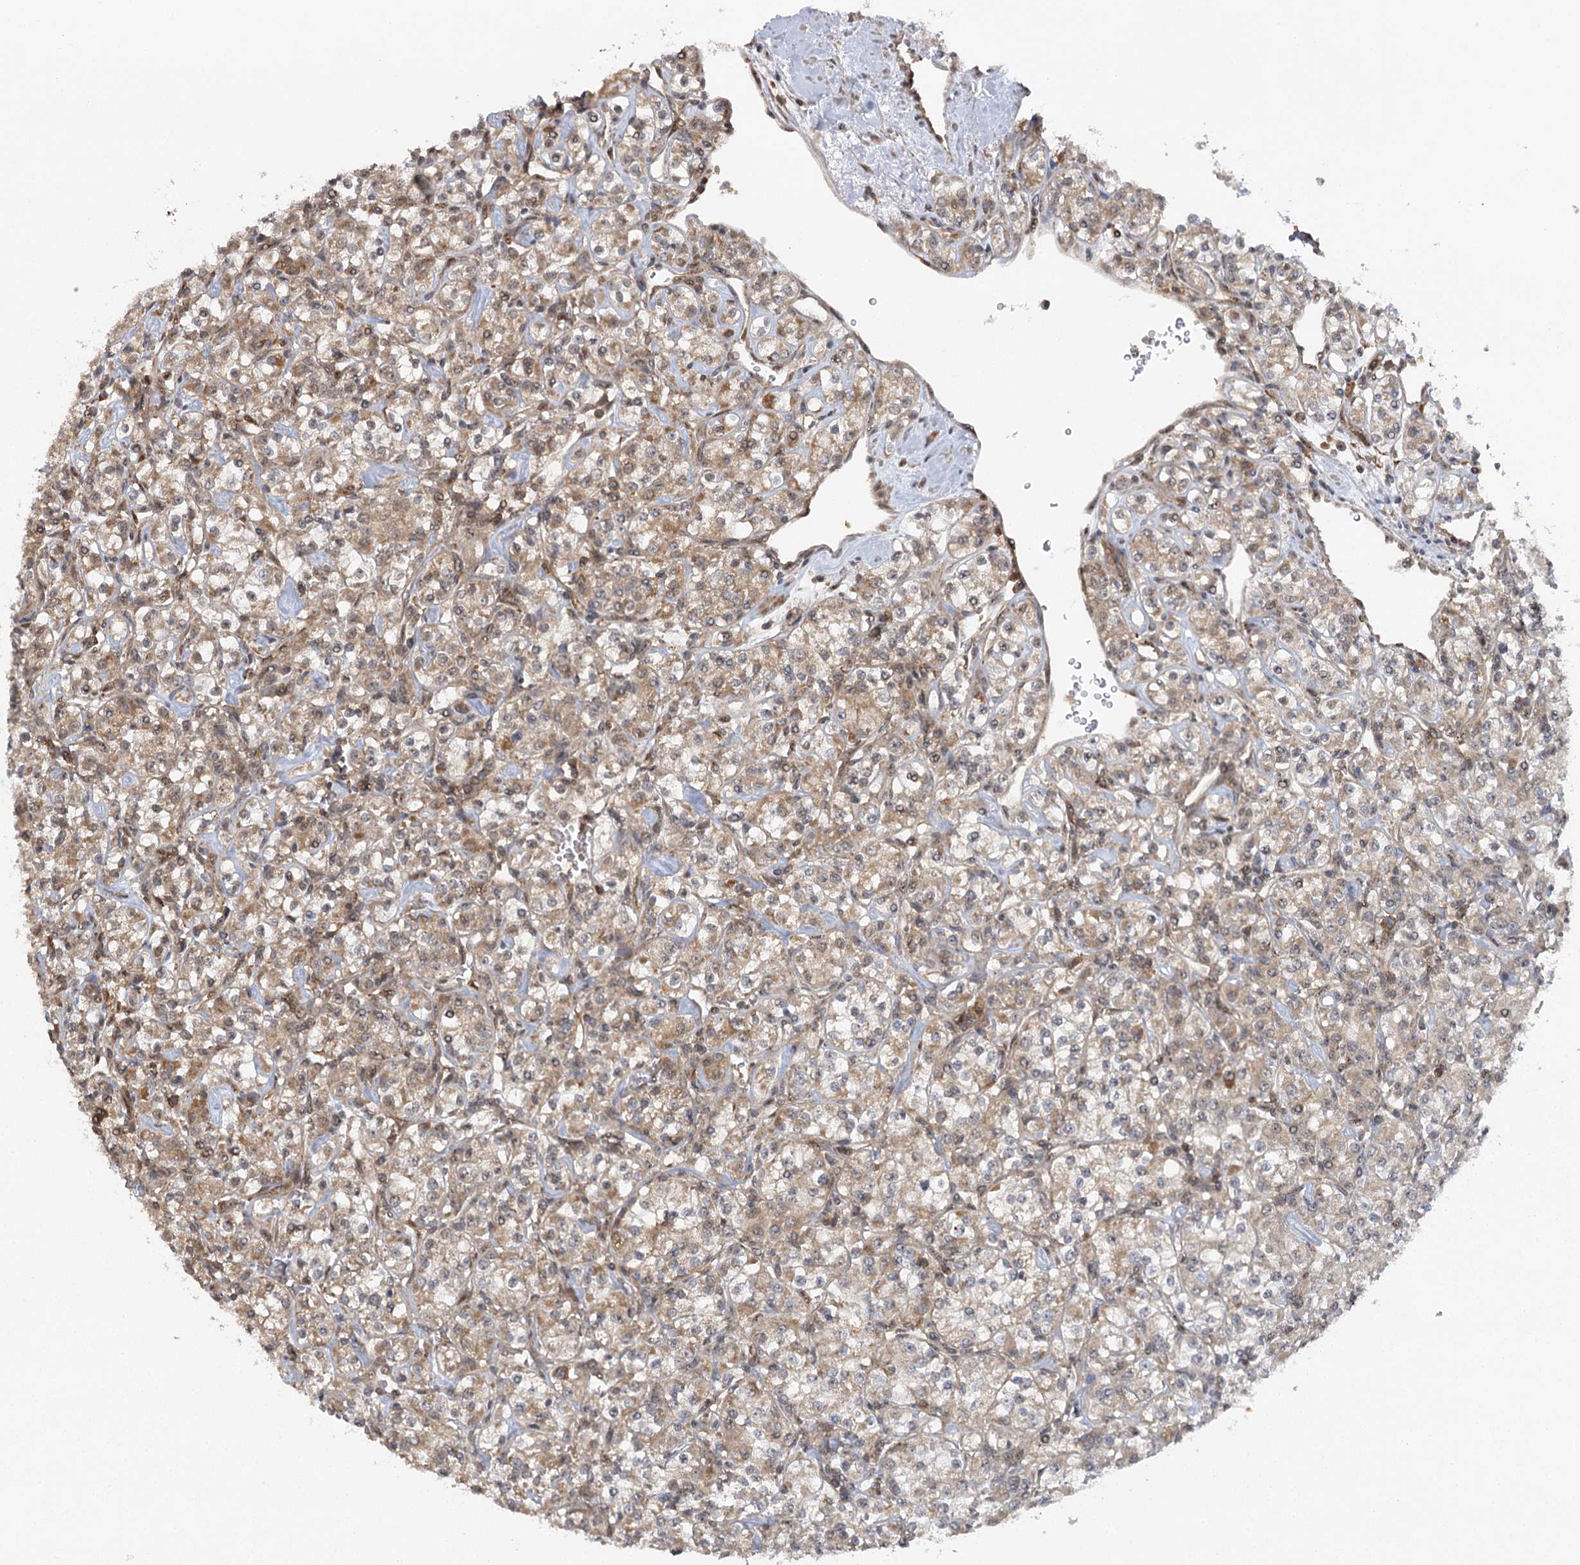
{"staining": {"intensity": "moderate", "quantity": ">75%", "location": "cytoplasmic/membranous"}, "tissue": "renal cancer", "cell_type": "Tumor cells", "image_type": "cancer", "snomed": [{"axis": "morphology", "description": "Adenocarcinoma, NOS"}, {"axis": "topography", "description": "Kidney"}], "caption": "The histopathology image displays staining of renal cancer (adenocarcinoma), revealing moderate cytoplasmic/membranous protein staining (brown color) within tumor cells. (DAB = brown stain, brightfield microscopy at high magnification).", "gene": "C12orf4", "patient": {"sex": "male", "age": 77}}